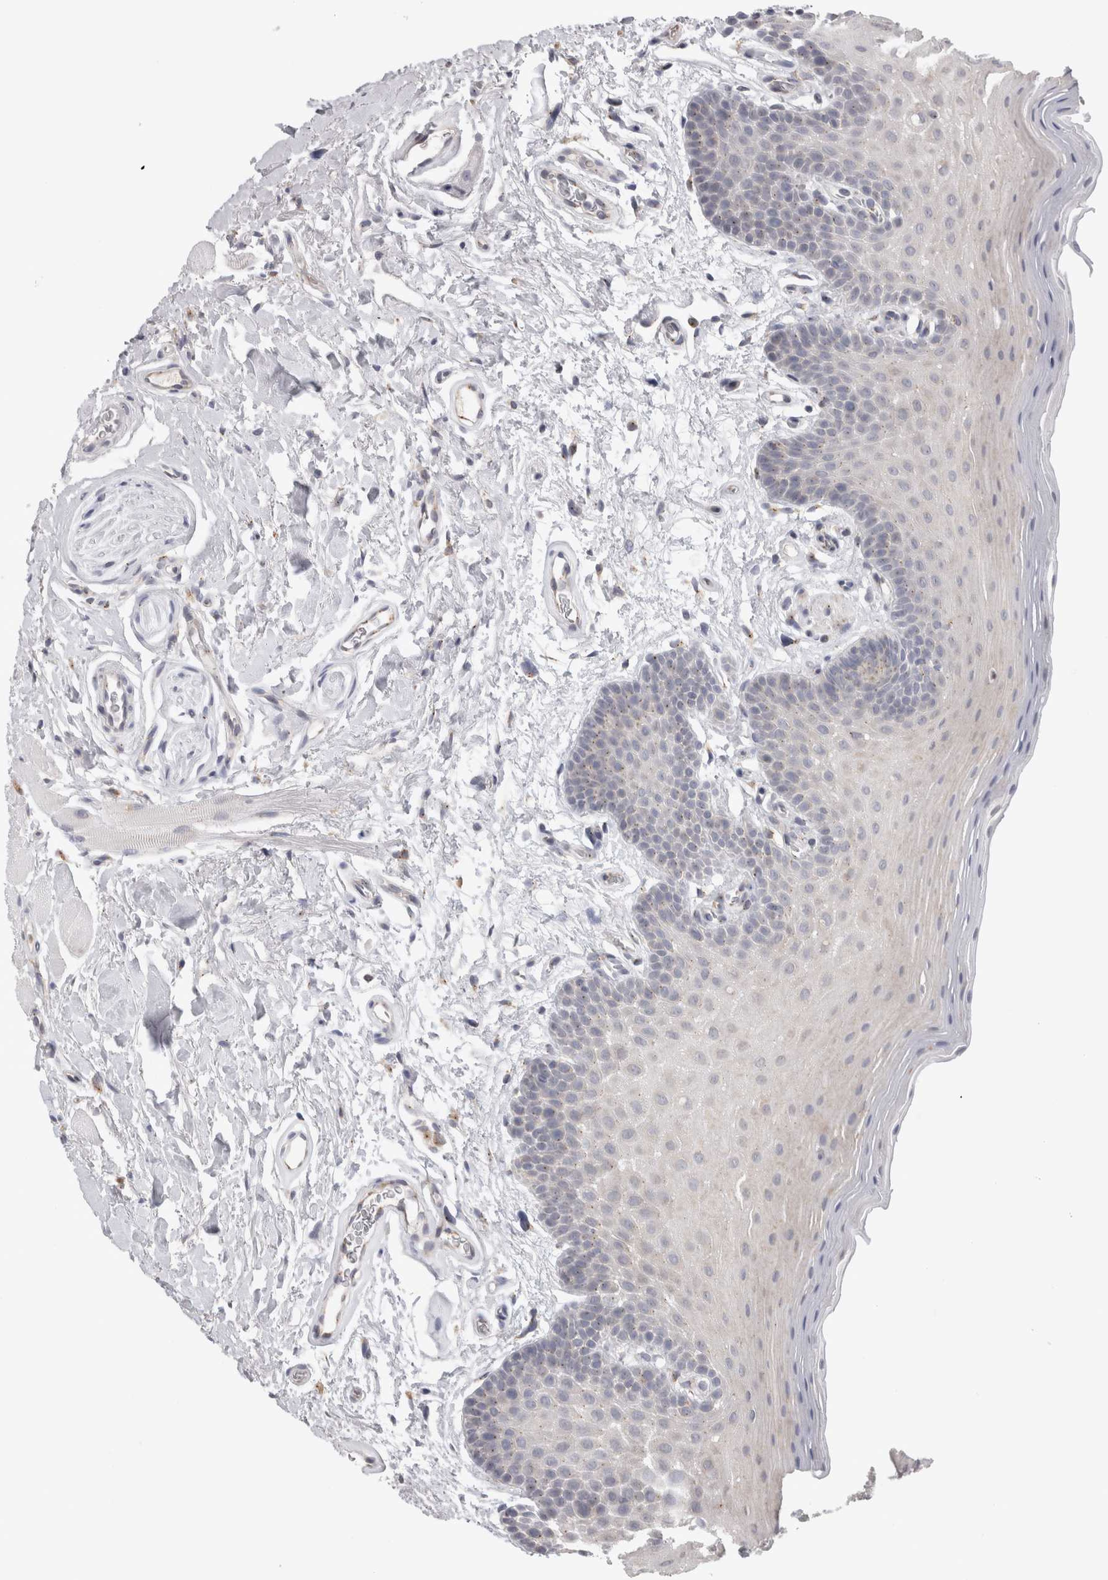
{"staining": {"intensity": "negative", "quantity": "none", "location": "none"}, "tissue": "oral mucosa", "cell_type": "Squamous epithelial cells", "image_type": "normal", "snomed": [{"axis": "morphology", "description": "Normal tissue, NOS"}, {"axis": "topography", "description": "Oral tissue"}], "caption": "Immunohistochemistry (IHC) histopathology image of benign oral mucosa: oral mucosa stained with DAB reveals no significant protein expression in squamous epithelial cells.", "gene": "ZNF341", "patient": {"sex": "male", "age": 62}}